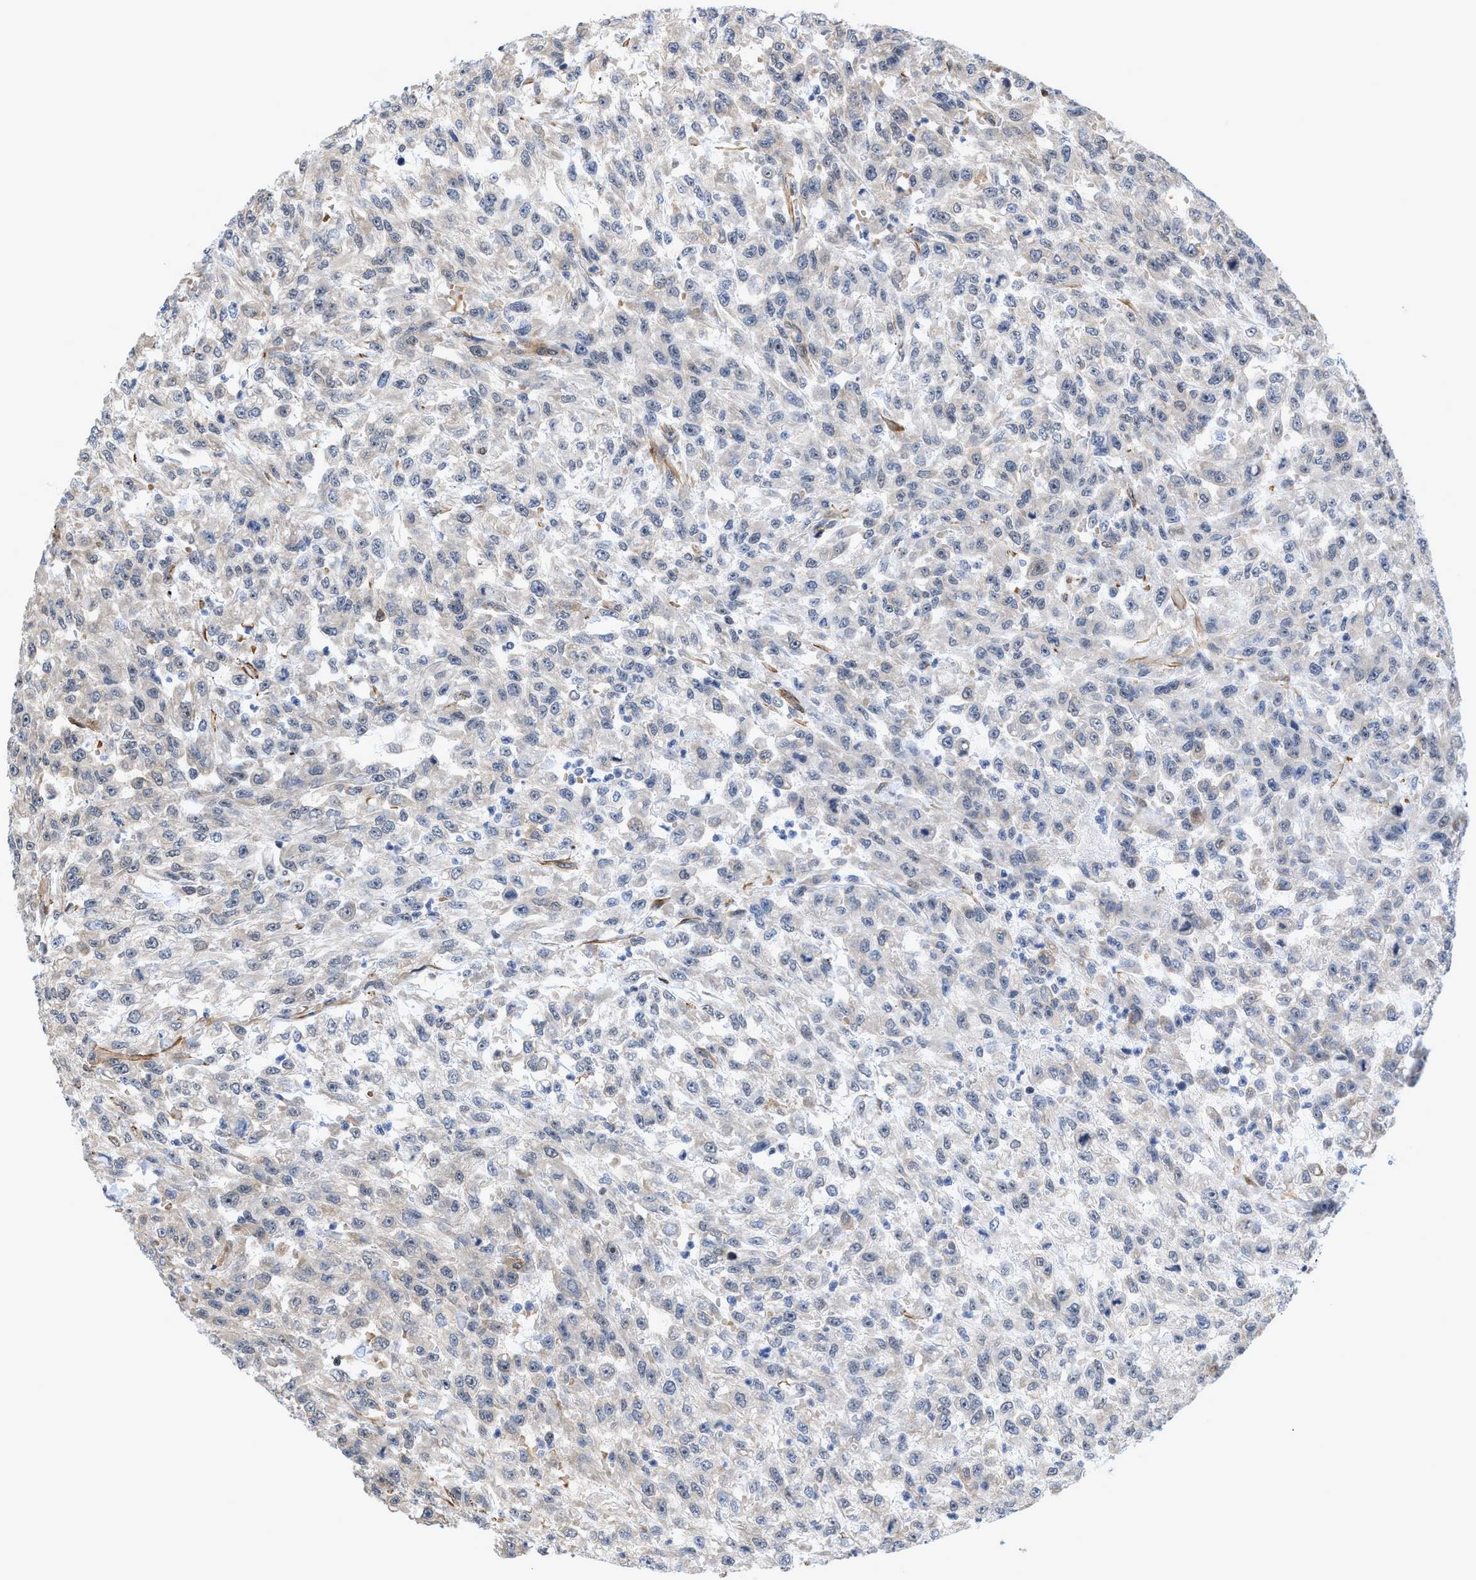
{"staining": {"intensity": "weak", "quantity": "25%-75%", "location": "cytoplasmic/membranous"}, "tissue": "urothelial cancer", "cell_type": "Tumor cells", "image_type": "cancer", "snomed": [{"axis": "morphology", "description": "Urothelial carcinoma, High grade"}, {"axis": "topography", "description": "Urinary bladder"}], "caption": "Urothelial cancer stained with a brown dye demonstrates weak cytoplasmic/membranous positive staining in about 25%-75% of tumor cells.", "gene": "GPRASP2", "patient": {"sex": "male", "age": 46}}